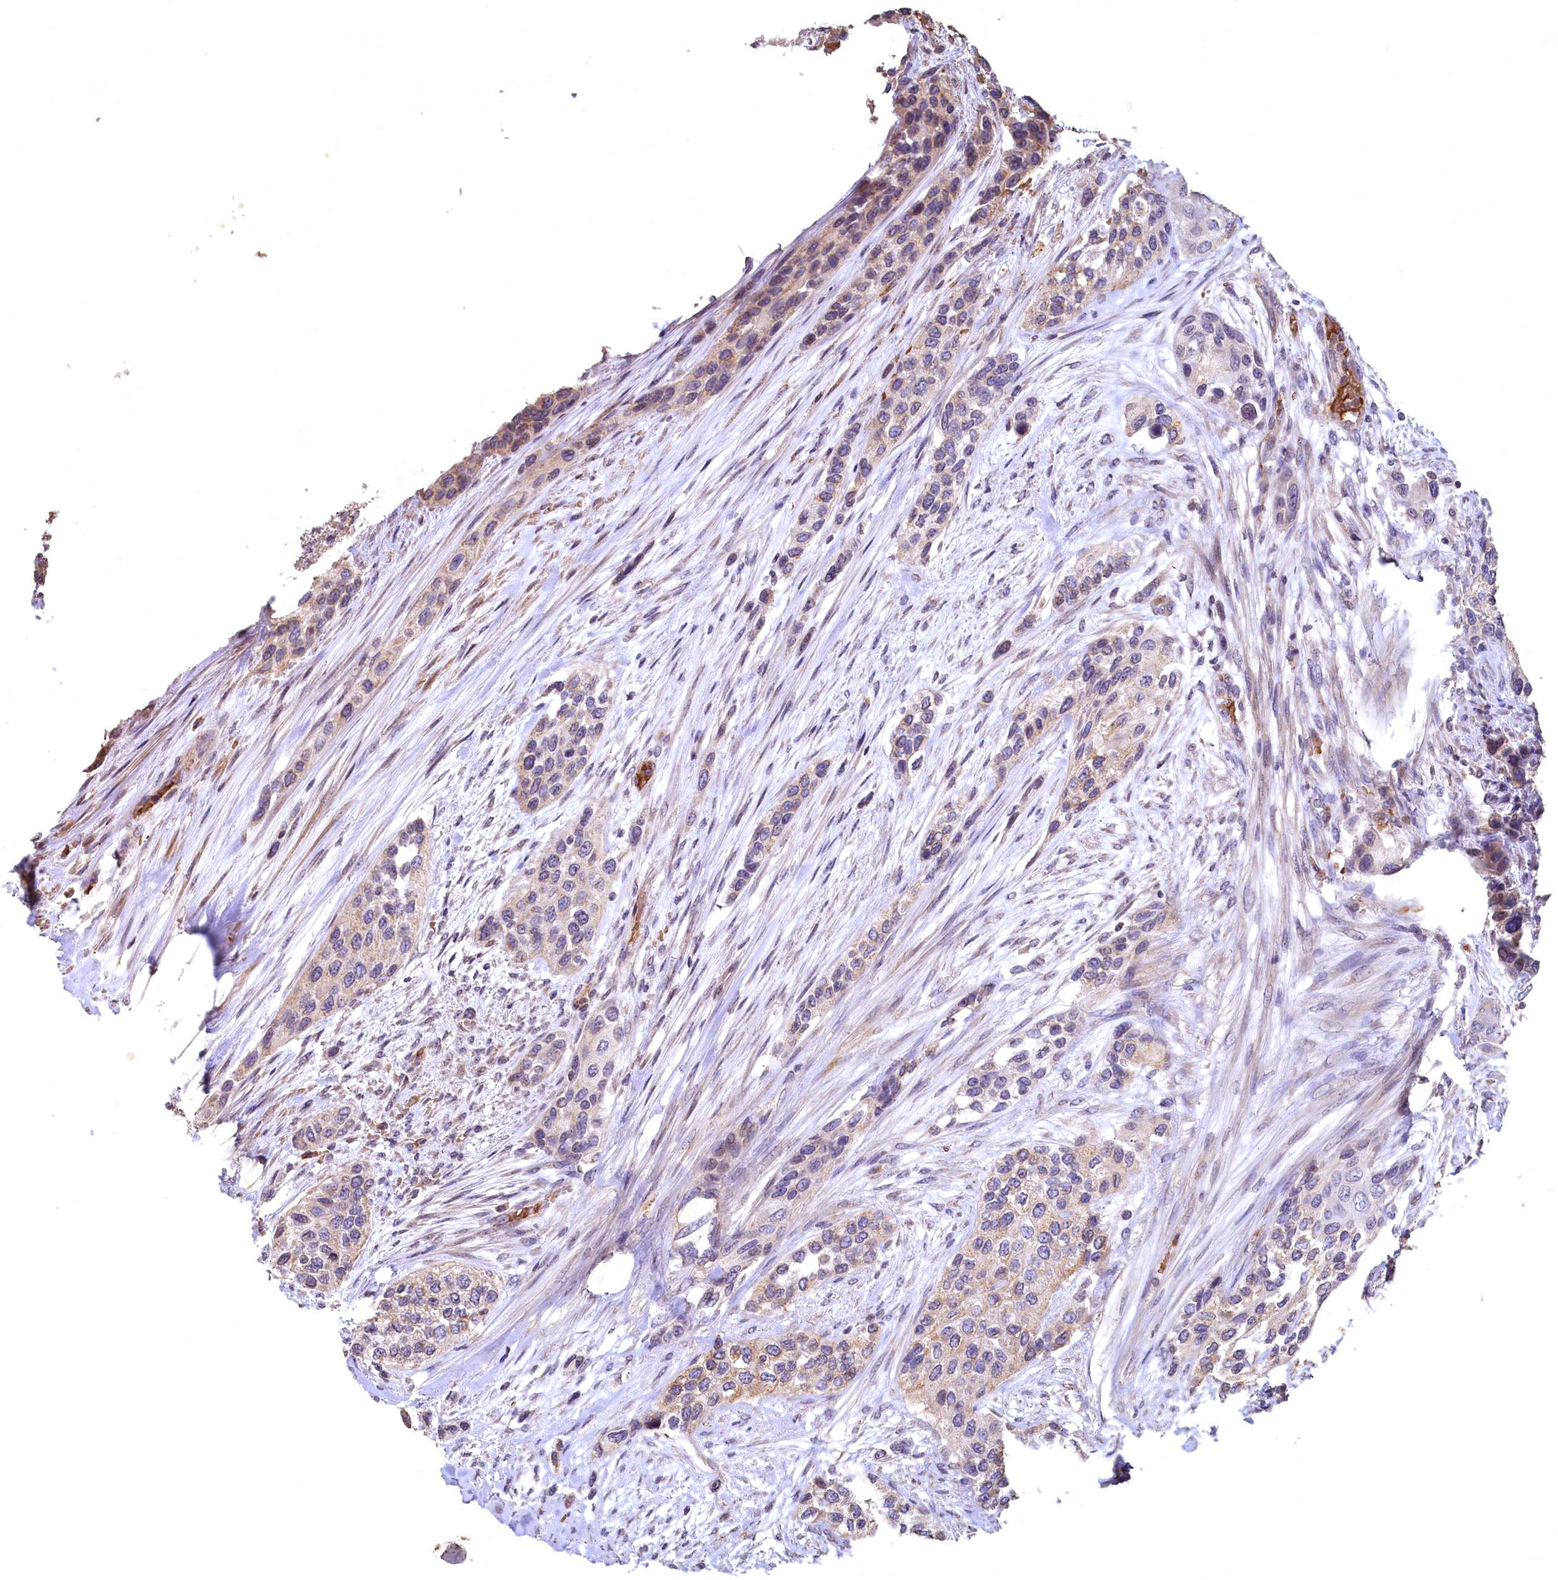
{"staining": {"intensity": "weak", "quantity": ">75%", "location": "cytoplasmic/membranous"}, "tissue": "urothelial cancer", "cell_type": "Tumor cells", "image_type": "cancer", "snomed": [{"axis": "morphology", "description": "Normal tissue, NOS"}, {"axis": "morphology", "description": "Urothelial carcinoma, High grade"}, {"axis": "topography", "description": "Vascular tissue"}, {"axis": "topography", "description": "Urinary bladder"}], "caption": "A micrograph of urothelial cancer stained for a protein shows weak cytoplasmic/membranous brown staining in tumor cells.", "gene": "SPTA1", "patient": {"sex": "female", "age": 56}}